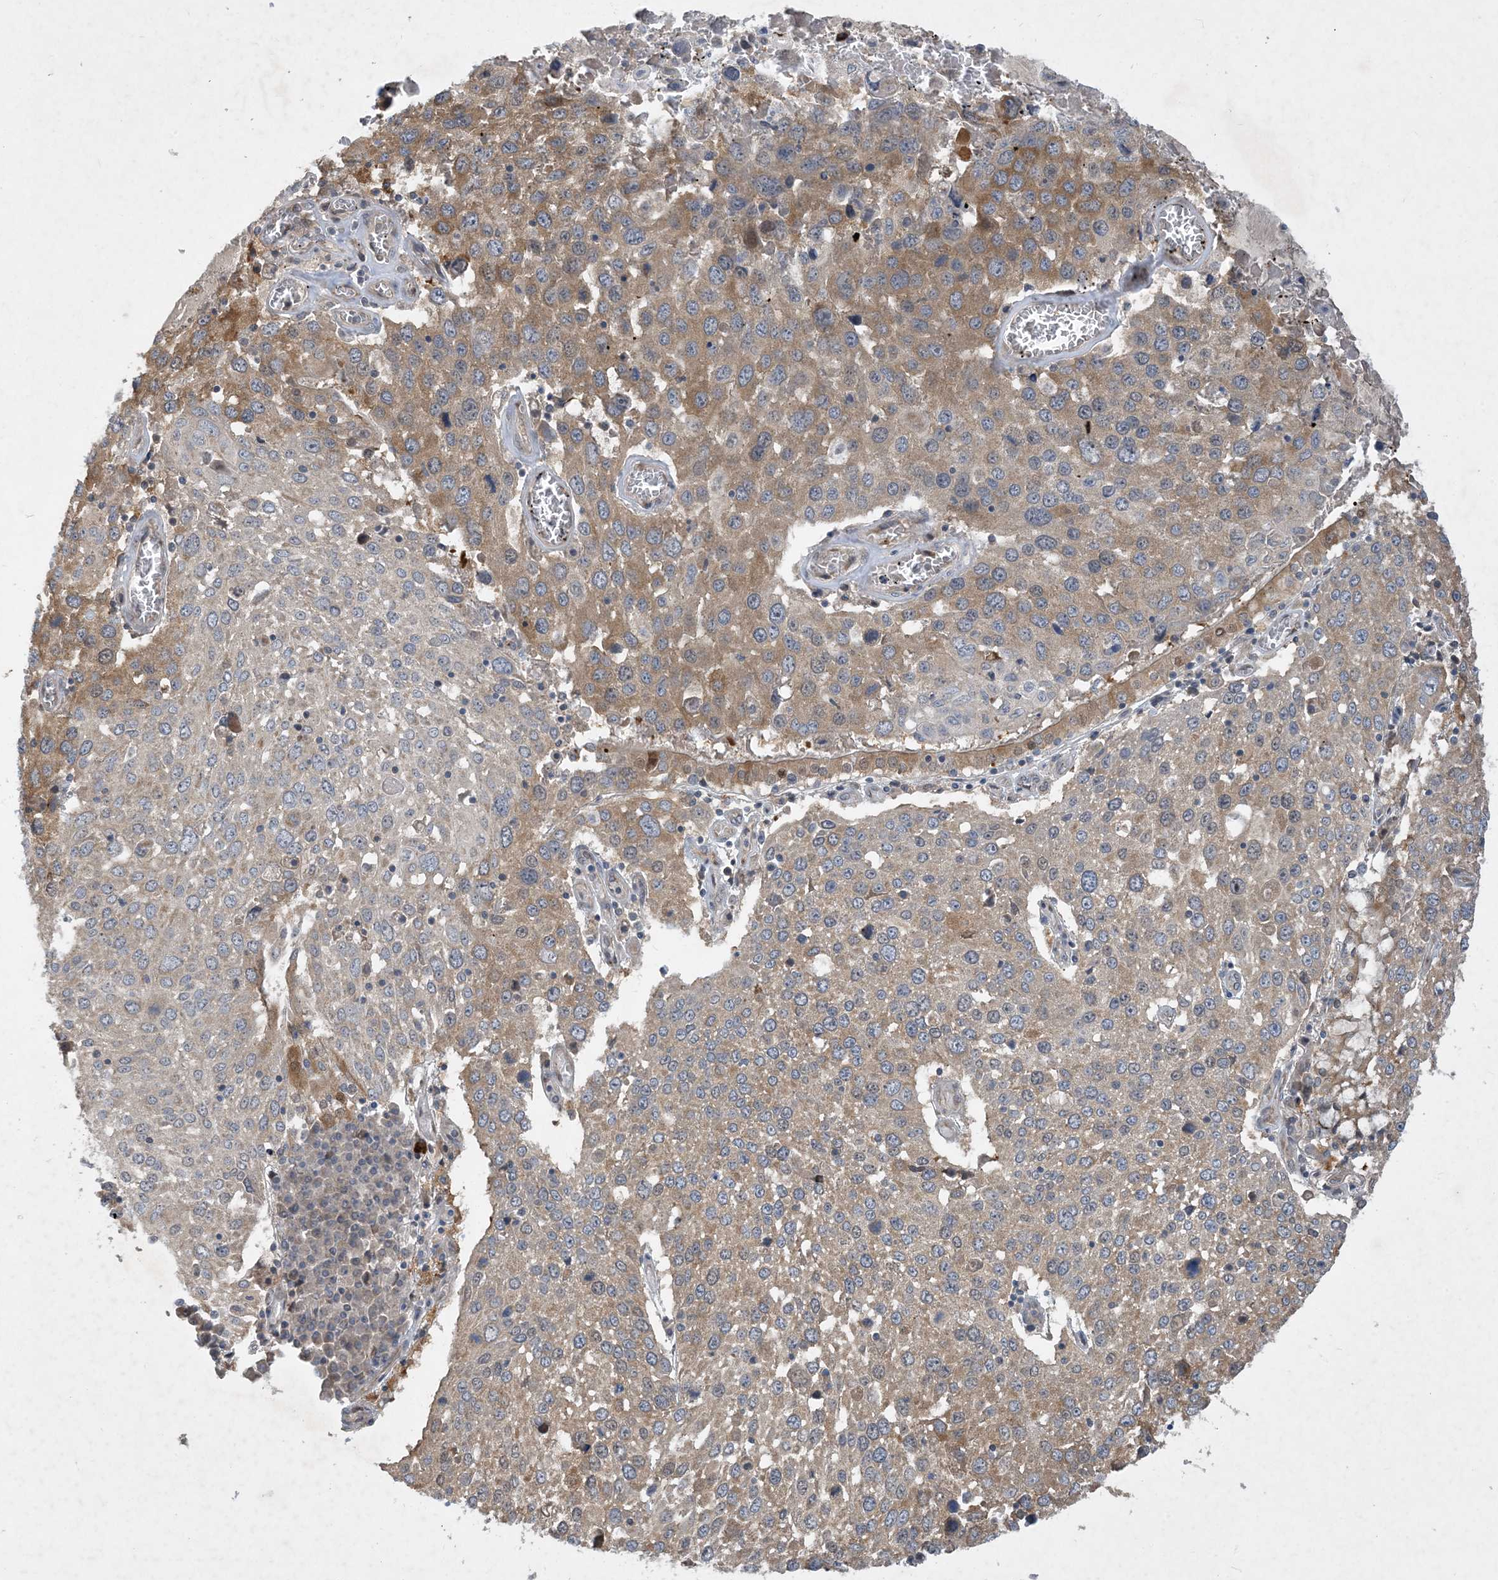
{"staining": {"intensity": "moderate", "quantity": "25%-75%", "location": "cytoplasmic/membranous"}, "tissue": "lung cancer", "cell_type": "Tumor cells", "image_type": "cancer", "snomed": [{"axis": "morphology", "description": "Squamous cell carcinoma, NOS"}, {"axis": "topography", "description": "Lung"}], "caption": "Protein staining of lung squamous cell carcinoma tissue shows moderate cytoplasmic/membranous positivity in about 25%-75% of tumor cells.", "gene": "TINAG", "patient": {"sex": "male", "age": 65}}